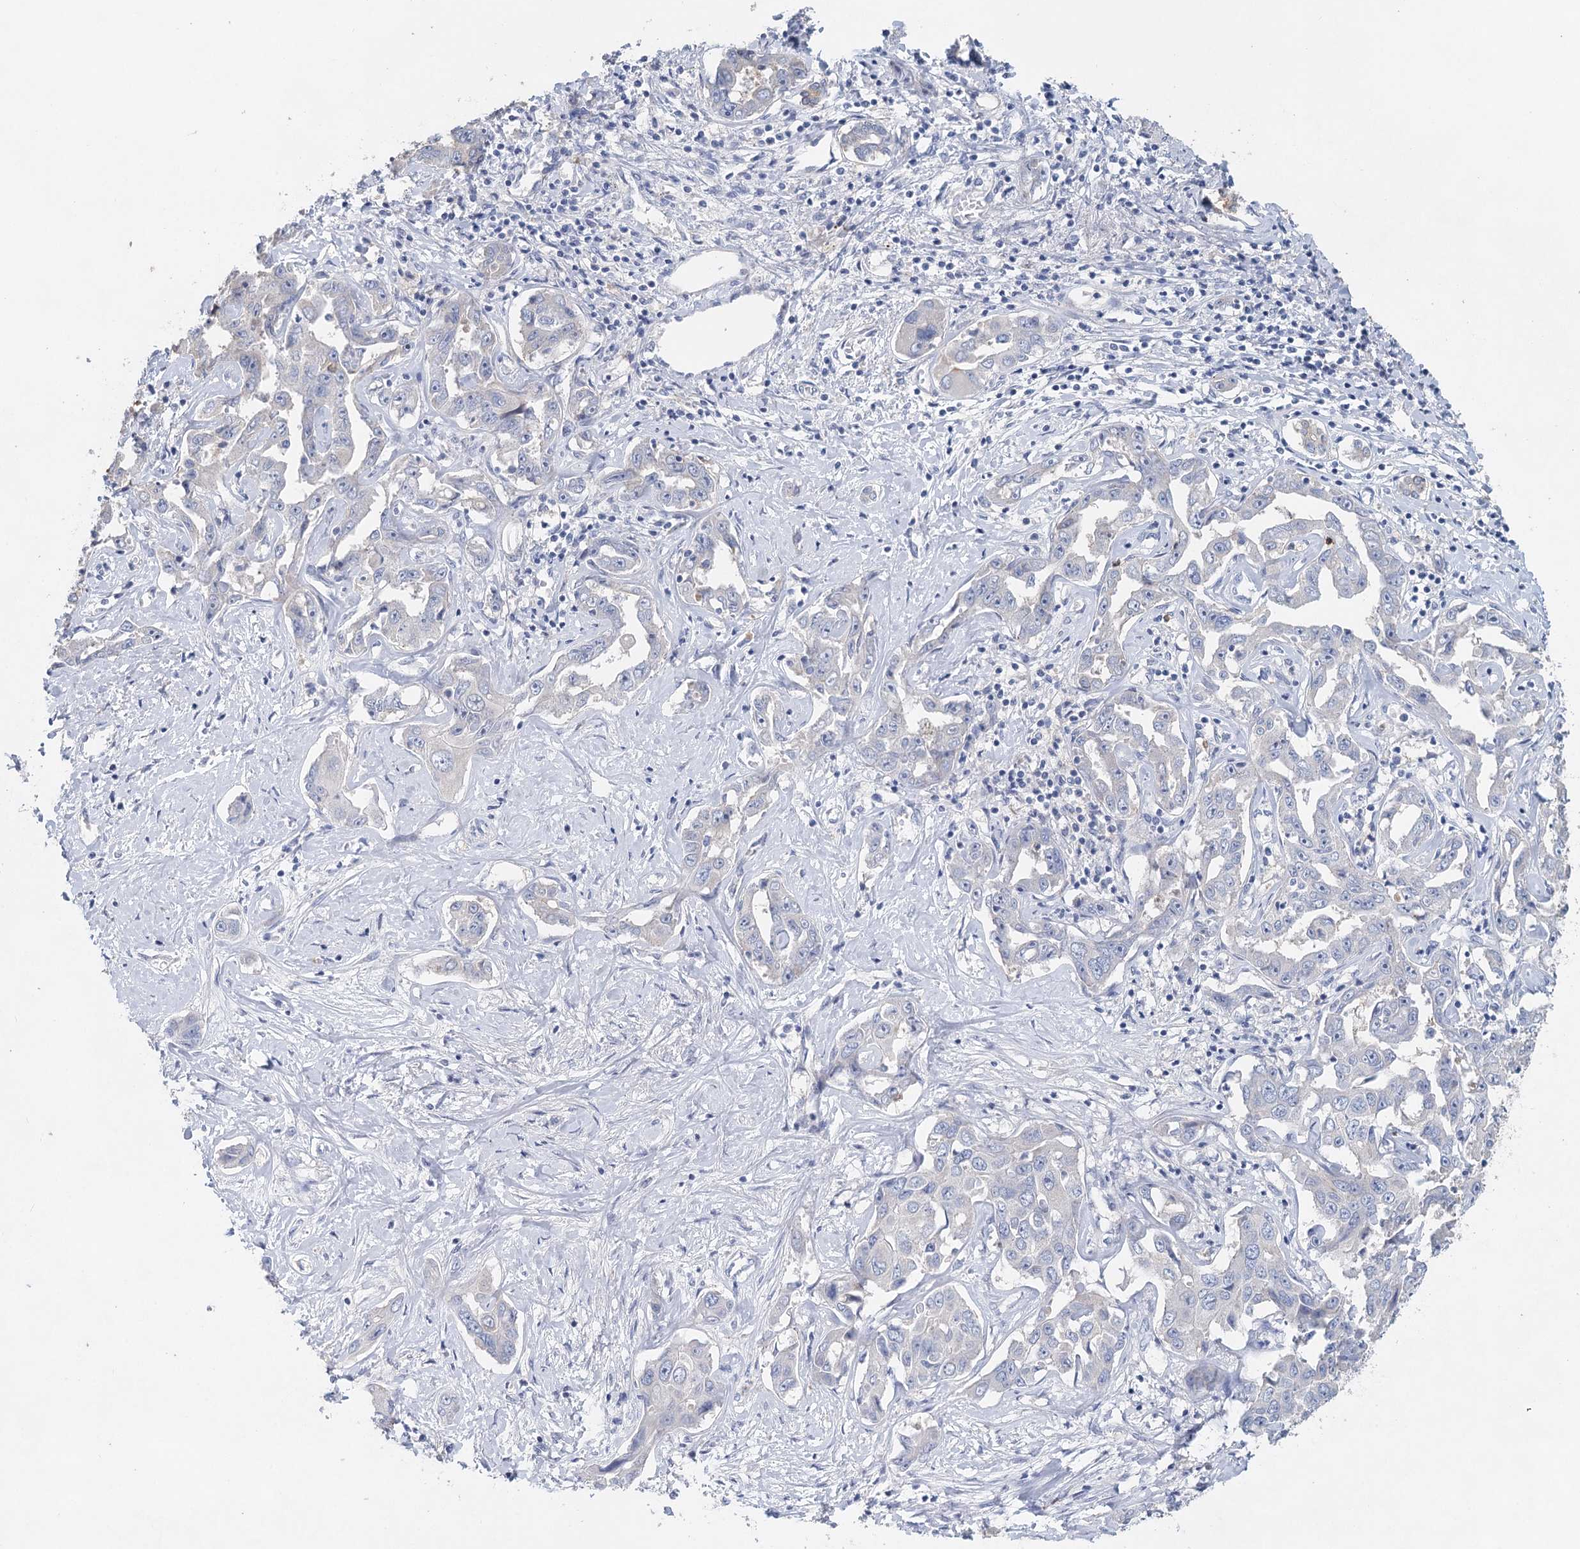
{"staining": {"intensity": "negative", "quantity": "none", "location": "none"}, "tissue": "liver cancer", "cell_type": "Tumor cells", "image_type": "cancer", "snomed": [{"axis": "morphology", "description": "Cholangiocarcinoma"}, {"axis": "topography", "description": "Liver"}], "caption": "This is an immunohistochemistry (IHC) image of human liver cholangiocarcinoma. There is no positivity in tumor cells.", "gene": "MYL6B", "patient": {"sex": "male", "age": 59}}